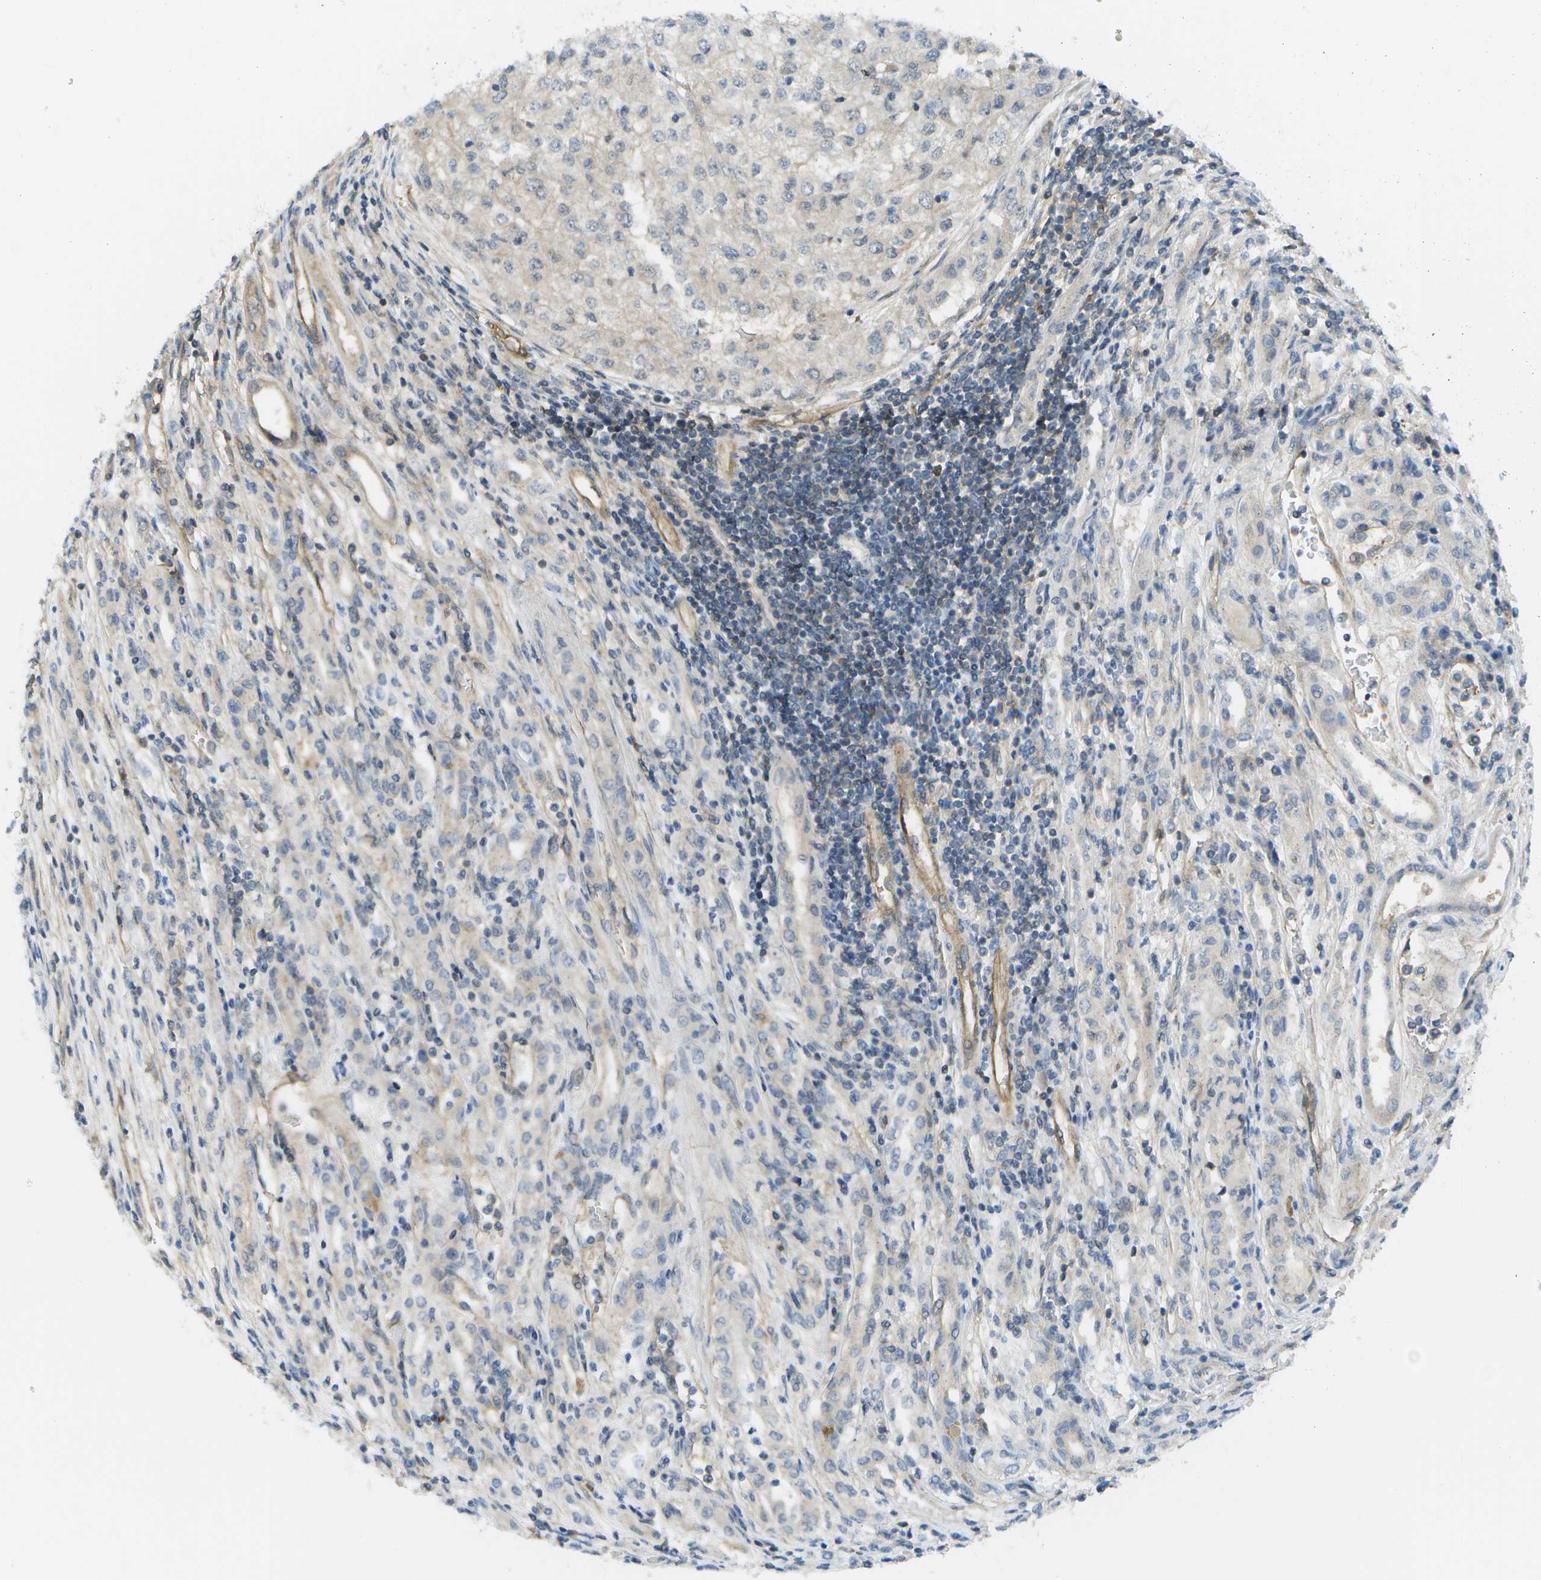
{"staining": {"intensity": "negative", "quantity": "none", "location": "none"}, "tissue": "renal cancer", "cell_type": "Tumor cells", "image_type": "cancer", "snomed": [{"axis": "morphology", "description": "Adenocarcinoma, NOS"}, {"axis": "topography", "description": "Kidney"}], "caption": "A high-resolution histopathology image shows immunohistochemistry staining of renal adenocarcinoma, which shows no significant positivity in tumor cells.", "gene": "KIAA0040", "patient": {"sex": "female", "age": 54}}